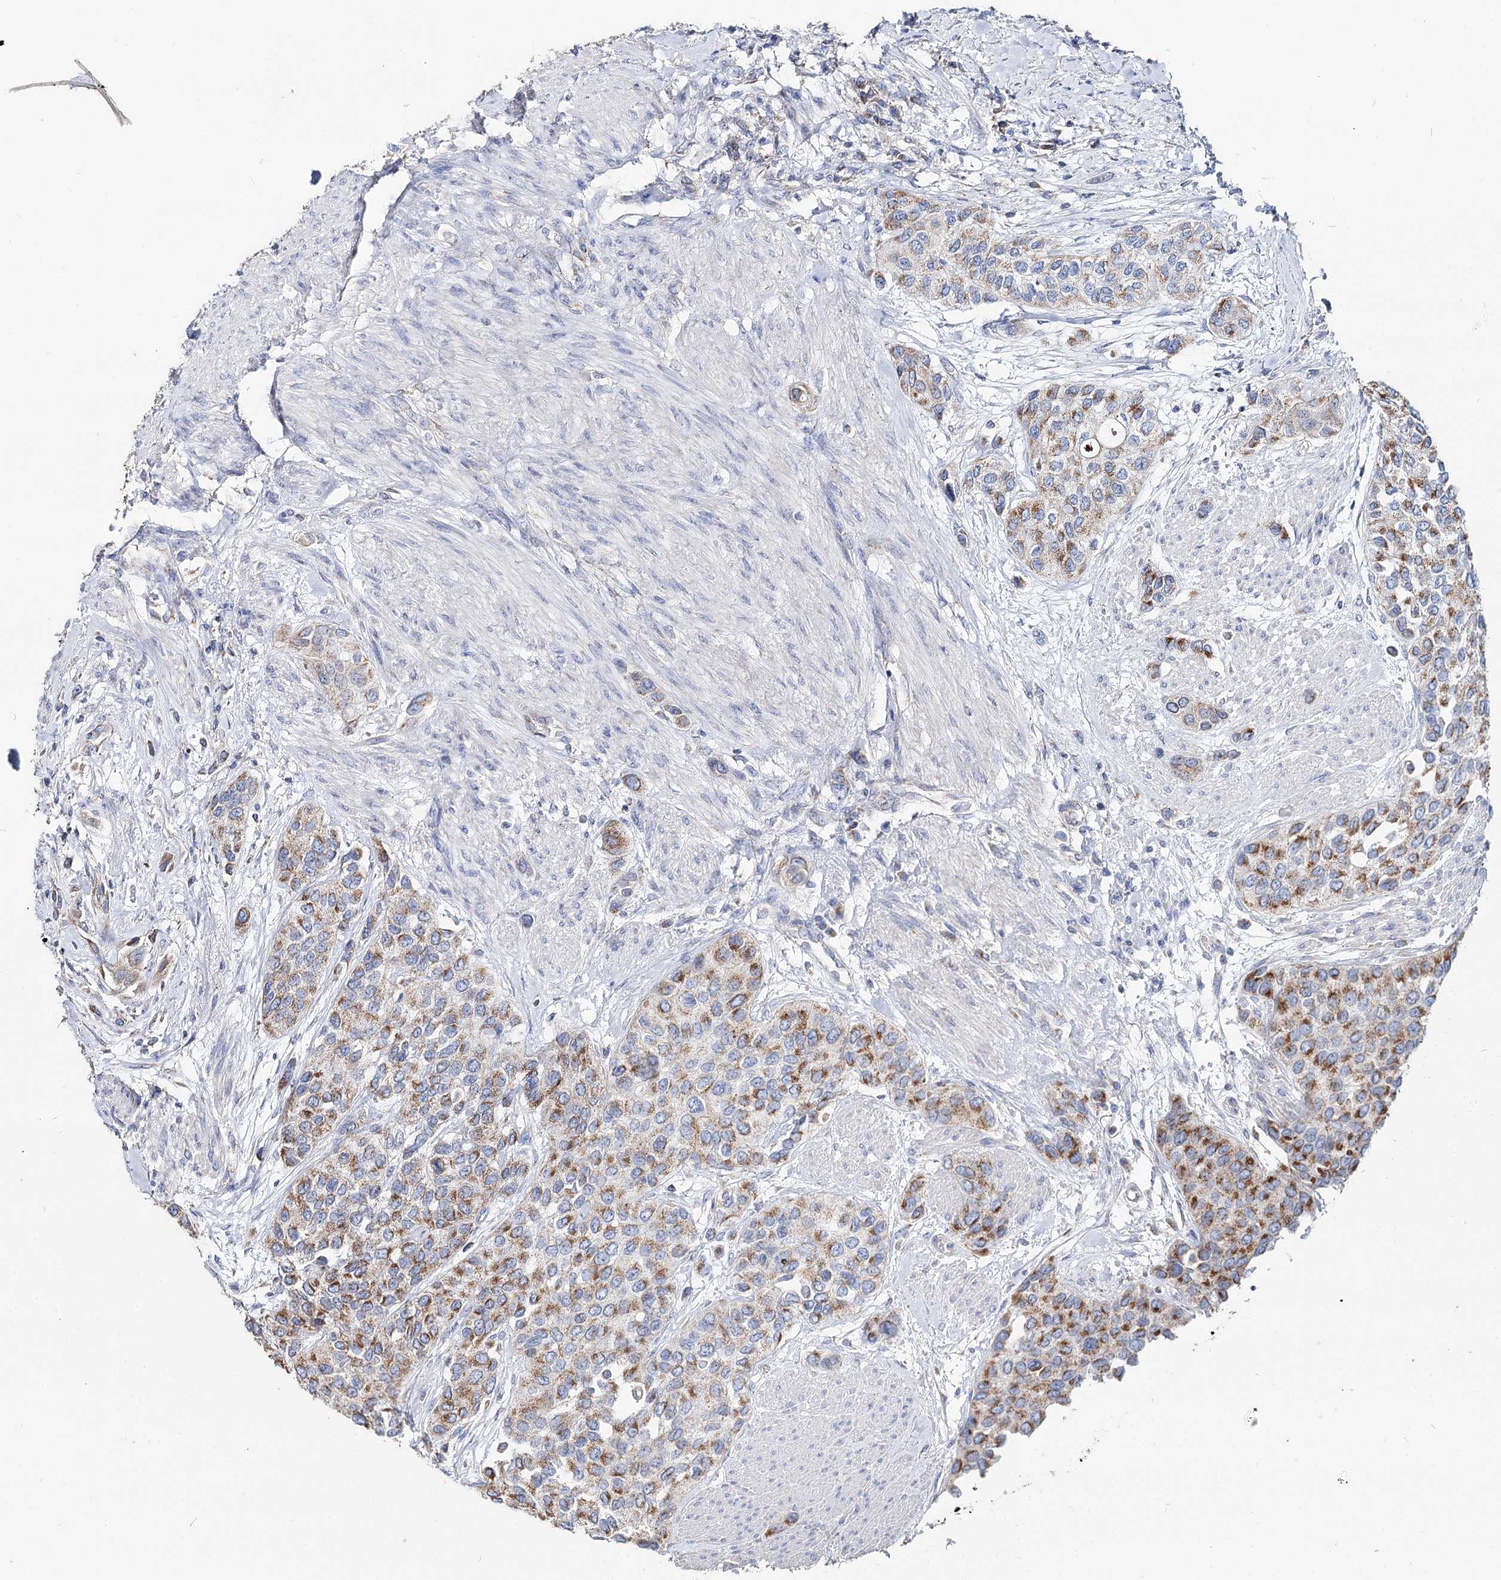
{"staining": {"intensity": "strong", "quantity": "25%-75%", "location": "cytoplasmic/membranous"}, "tissue": "urothelial cancer", "cell_type": "Tumor cells", "image_type": "cancer", "snomed": [{"axis": "morphology", "description": "Normal tissue, NOS"}, {"axis": "morphology", "description": "Urothelial carcinoma, High grade"}, {"axis": "topography", "description": "Vascular tissue"}, {"axis": "topography", "description": "Urinary bladder"}], "caption": "Urothelial carcinoma (high-grade) stained with DAB IHC reveals high levels of strong cytoplasmic/membranous positivity in approximately 25%-75% of tumor cells.", "gene": "MCCC2", "patient": {"sex": "female", "age": 56}}